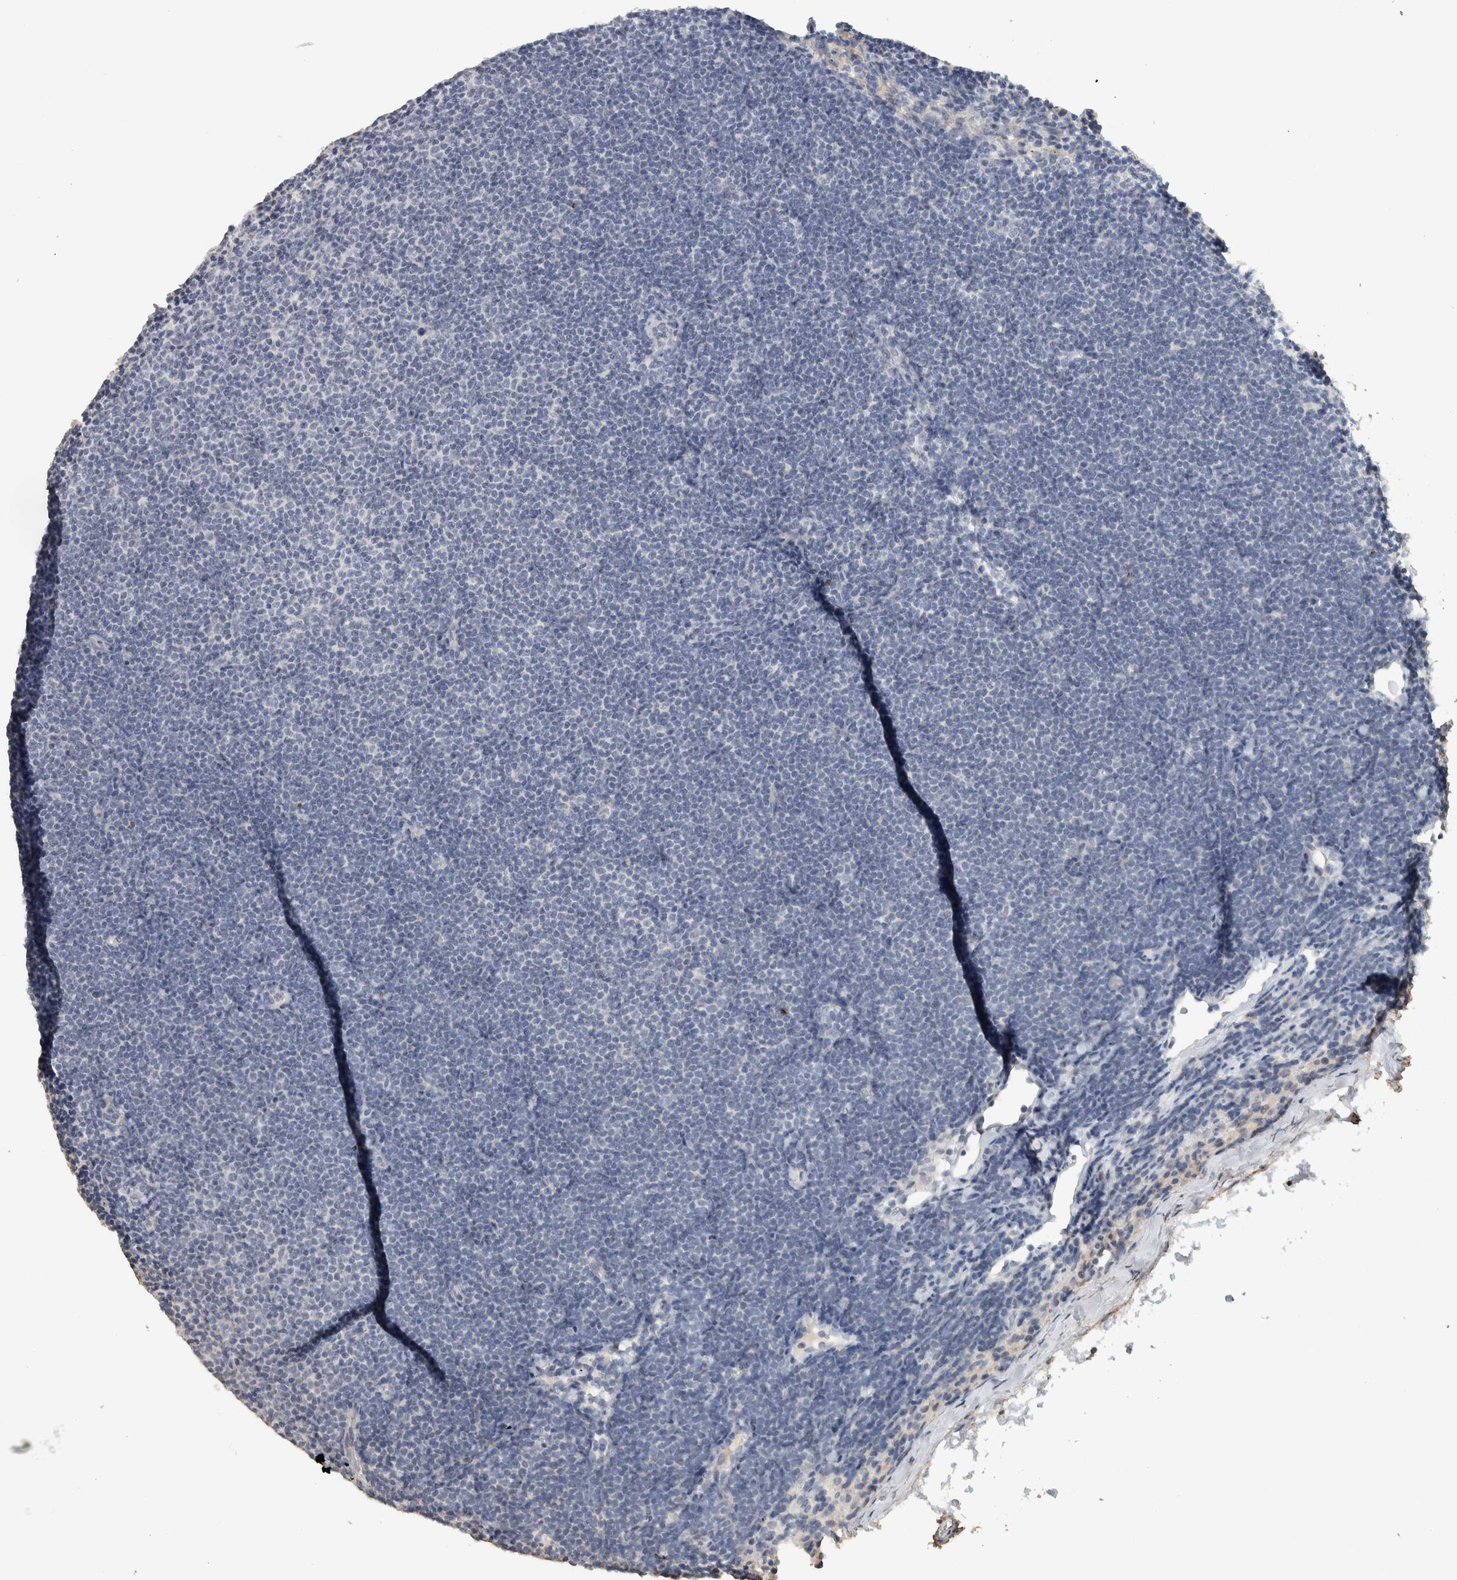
{"staining": {"intensity": "negative", "quantity": "none", "location": "none"}, "tissue": "lymphoma", "cell_type": "Tumor cells", "image_type": "cancer", "snomed": [{"axis": "morphology", "description": "Malignant lymphoma, non-Hodgkin's type, Low grade"}, {"axis": "topography", "description": "Lymph node"}], "caption": "Immunohistochemistry of lymphoma reveals no expression in tumor cells. Brightfield microscopy of immunohistochemistry stained with DAB (3,3'-diaminobenzidine) (brown) and hematoxylin (blue), captured at high magnification.", "gene": "NECAB1", "patient": {"sex": "female", "age": 53}}